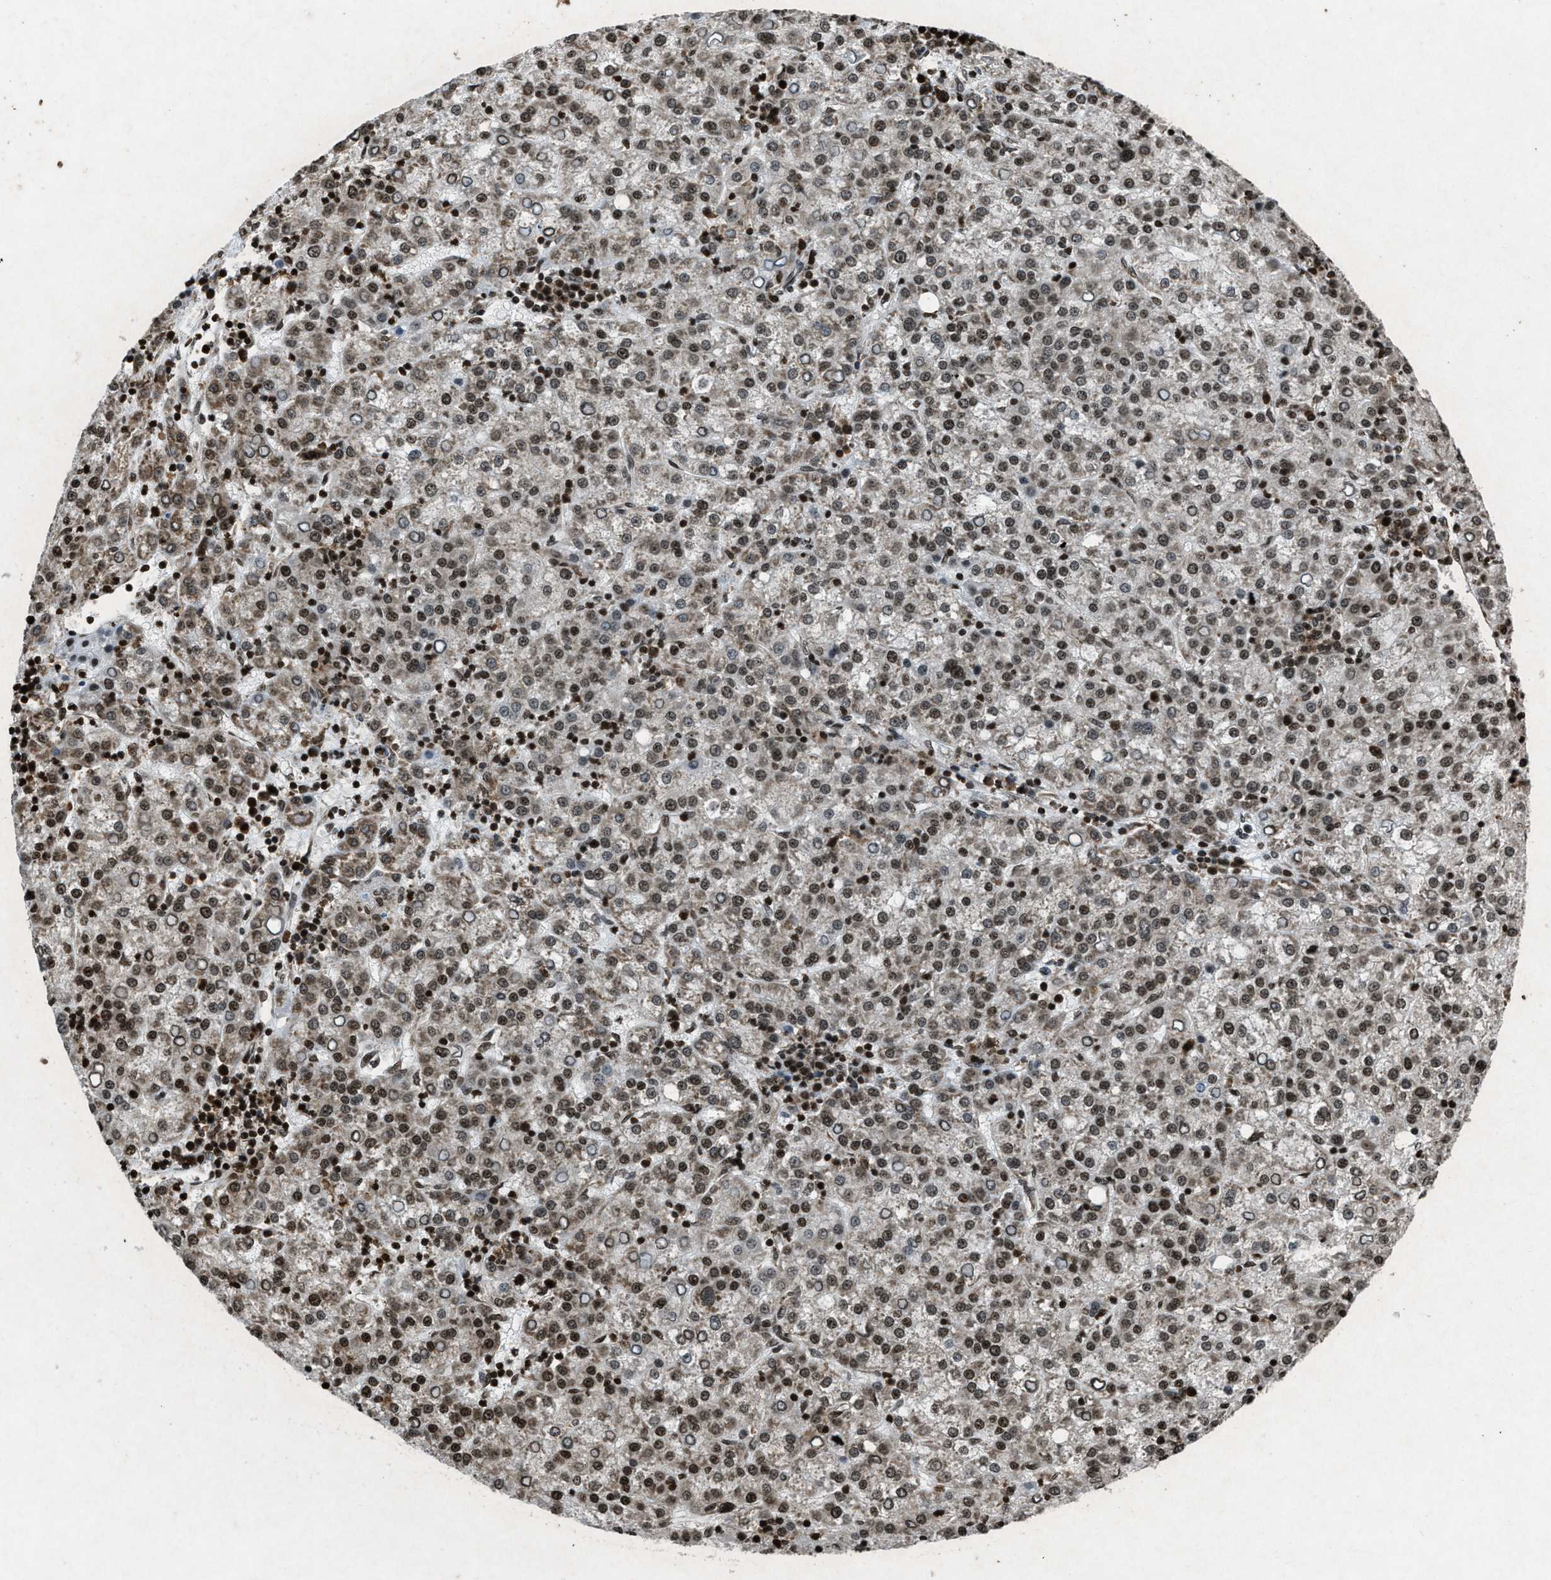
{"staining": {"intensity": "moderate", "quantity": ">75%", "location": "nuclear"}, "tissue": "liver cancer", "cell_type": "Tumor cells", "image_type": "cancer", "snomed": [{"axis": "morphology", "description": "Carcinoma, Hepatocellular, NOS"}, {"axis": "topography", "description": "Liver"}], "caption": "Liver hepatocellular carcinoma was stained to show a protein in brown. There is medium levels of moderate nuclear staining in about >75% of tumor cells. (DAB (3,3'-diaminobenzidine) = brown stain, brightfield microscopy at high magnification).", "gene": "NXF1", "patient": {"sex": "female", "age": 58}}